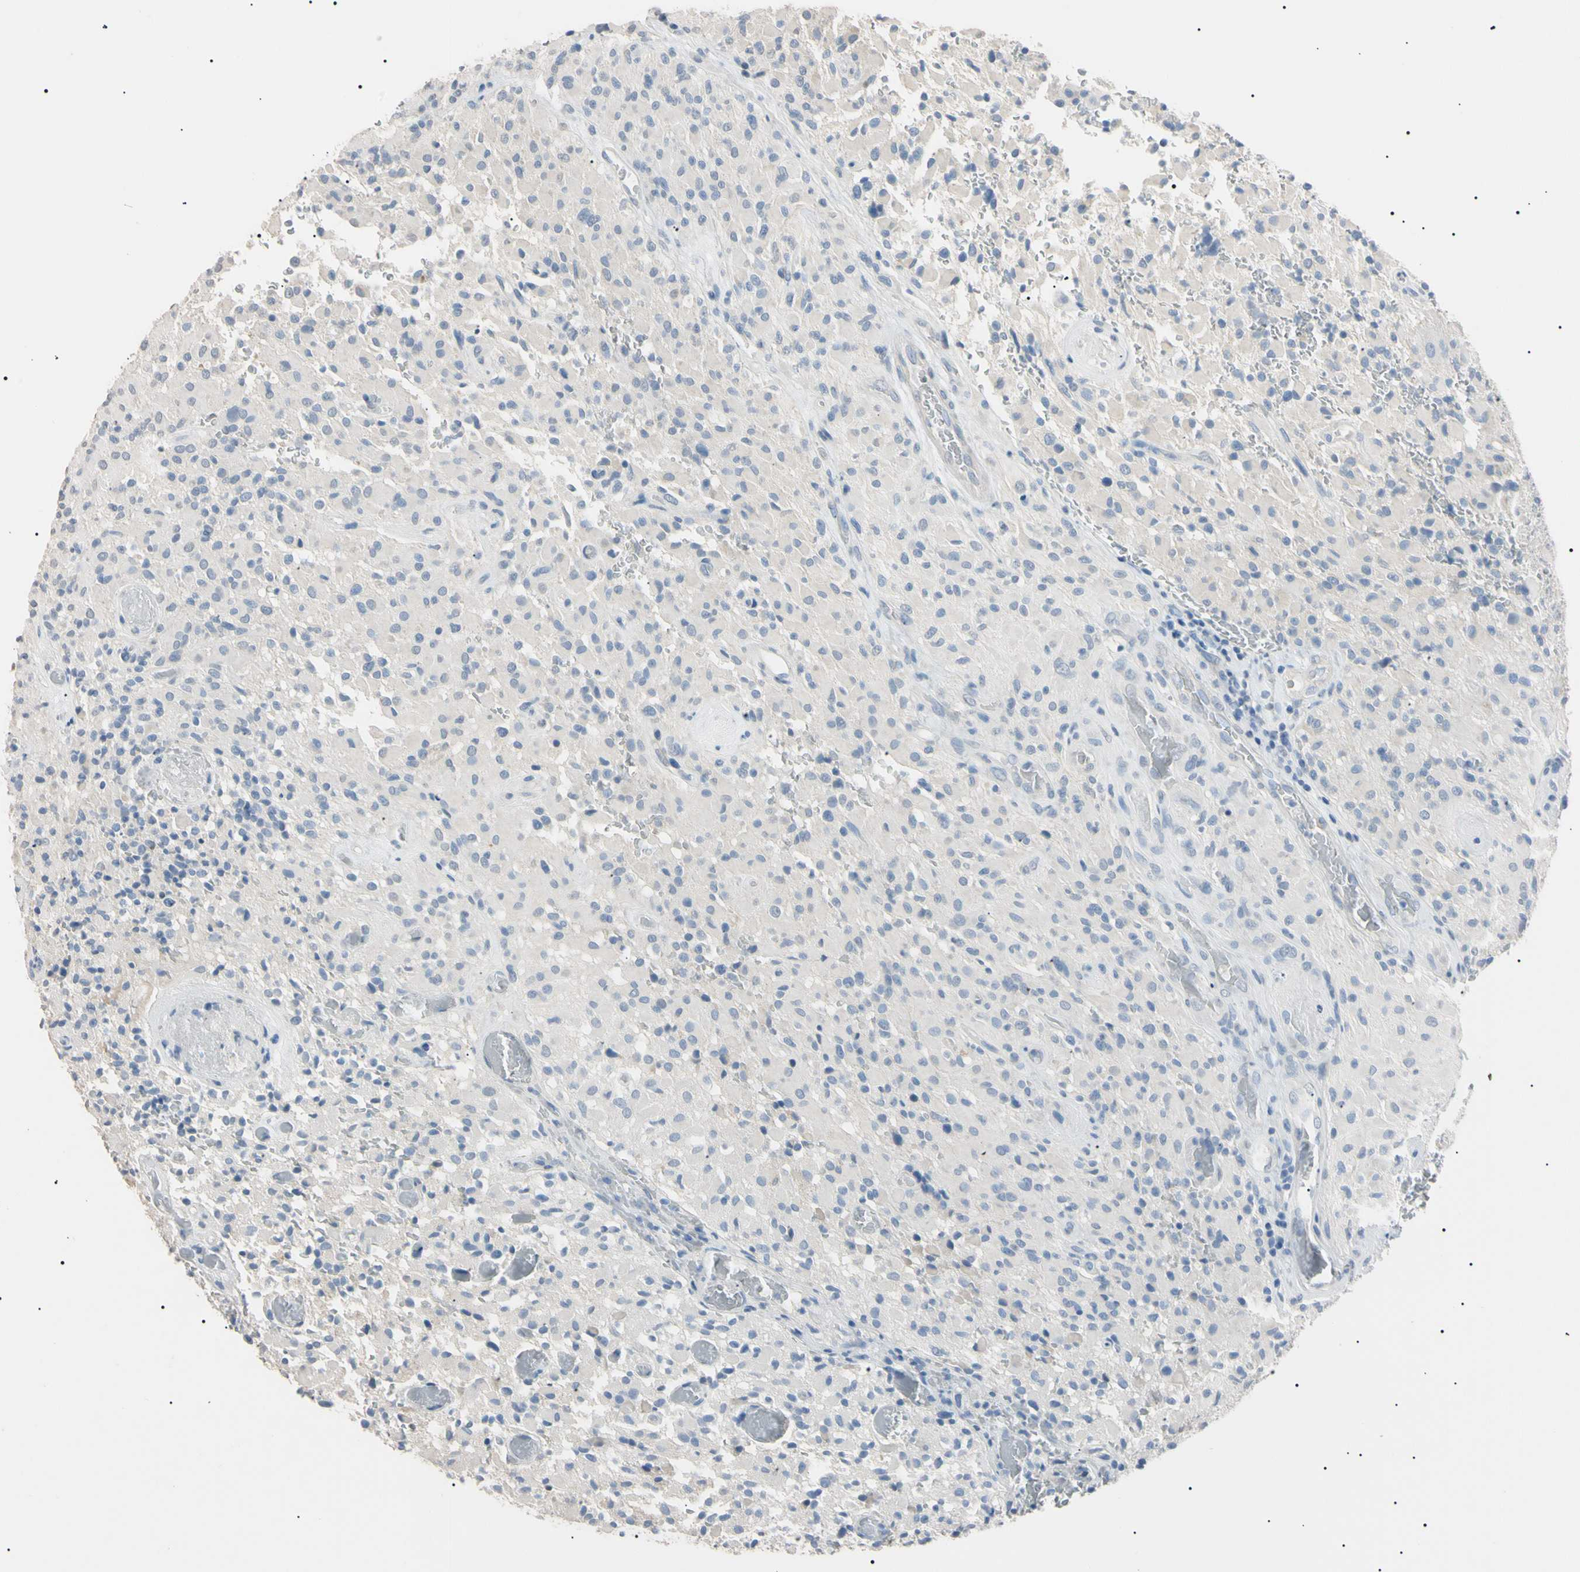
{"staining": {"intensity": "negative", "quantity": "none", "location": "none"}, "tissue": "glioma", "cell_type": "Tumor cells", "image_type": "cancer", "snomed": [{"axis": "morphology", "description": "Glioma, malignant, High grade"}, {"axis": "topography", "description": "Brain"}], "caption": "Histopathology image shows no protein positivity in tumor cells of glioma tissue. The staining is performed using DAB brown chromogen with nuclei counter-stained in using hematoxylin.", "gene": "CGB3", "patient": {"sex": "male", "age": 71}}